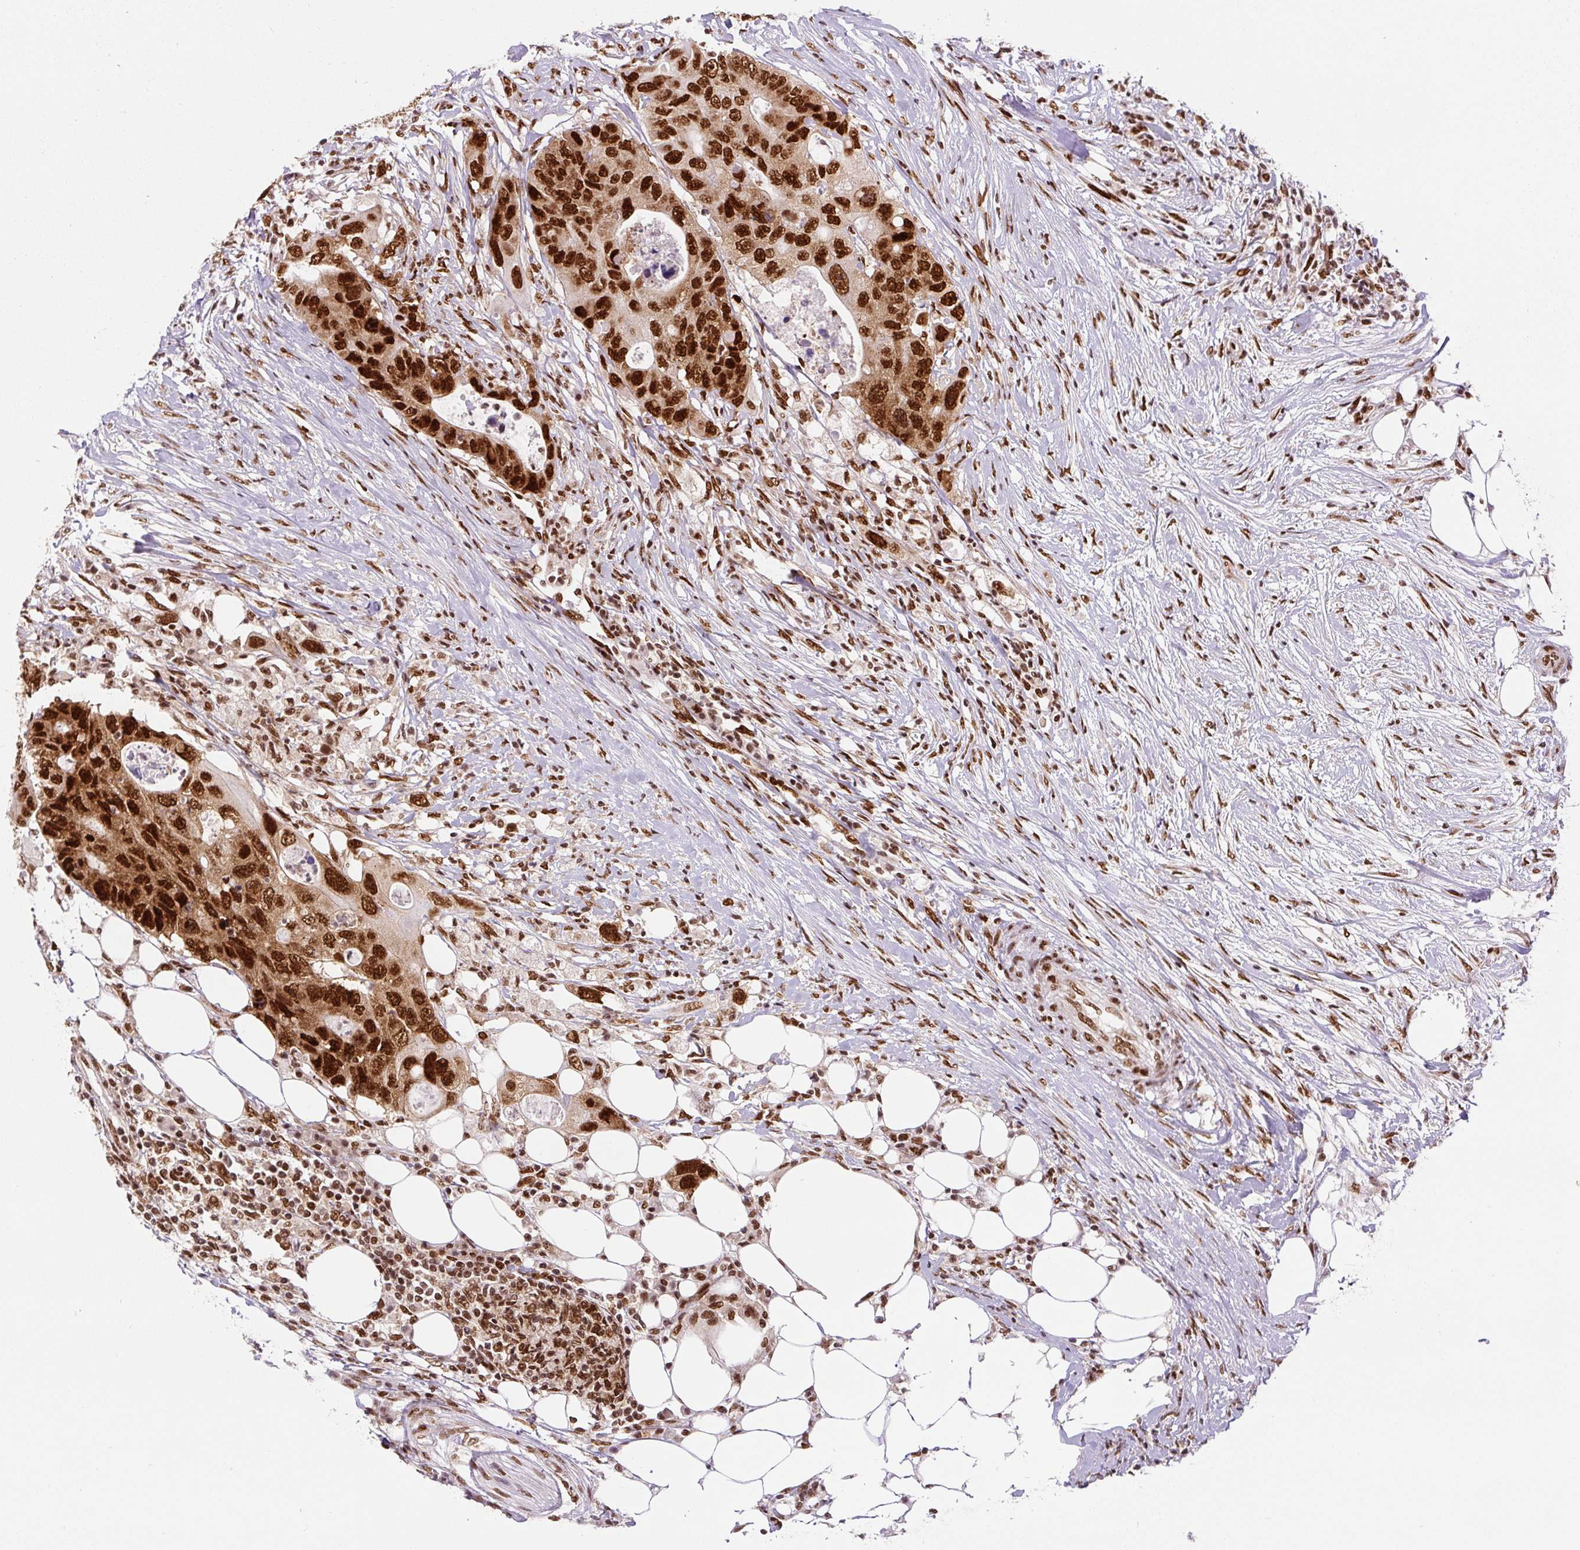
{"staining": {"intensity": "strong", "quantity": ">75%", "location": "nuclear"}, "tissue": "colorectal cancer", "cell_type": "Tumor cells", "image_type": "cancer", "snomed": [{"axis": "morphology", "description": "Adenocarcinoma, NOS"}, {"axis": "topography", "description": "Colon"}], "caption": "Adenocarcinoma (colorectal) was stained to show a protein in brown. There is high levels of strong nuclear positivity in approximately >75% of tumor cells.", "gene": "FUS", "patient": {"sex": "male", "age": 71}}